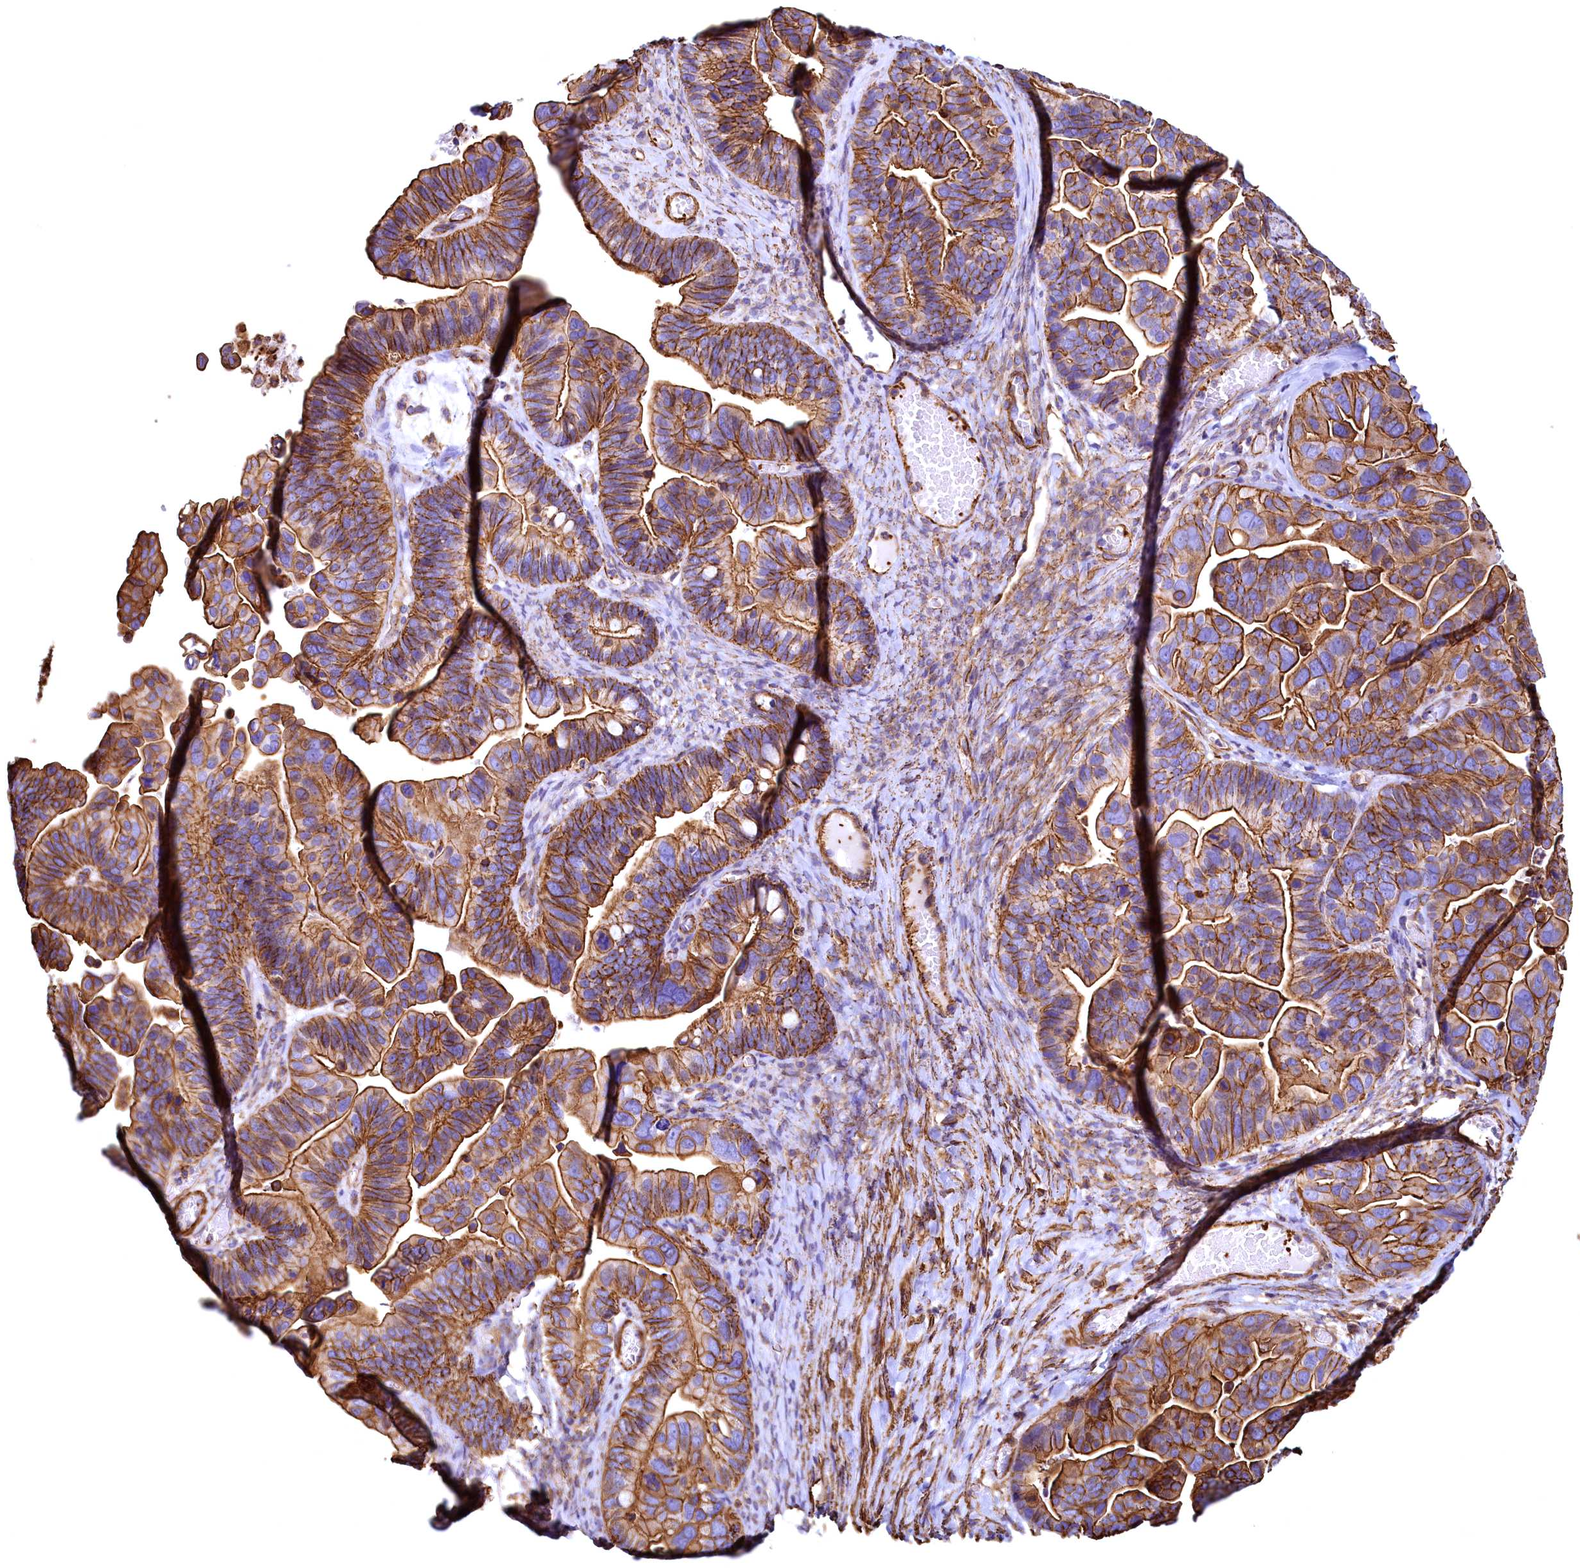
{"staining": {"intensity": "strong", "quantity": ">75%", "location": "cytoplasmic/membranous"}, "tissue": "ovarian cancer", "cell_type": "Tumor cells", "image_type": "cancer", "snomed": [{"axis": "morphology", "description": "Cystadenocarcinoma, serous, NOS"}, {"axis": "topography", "description": "Ovary"}], "caption": "DAB (3,3'-diaminobenzidine) immunohistochemical staining of serous cystadenocarcinoma (ovarian) displays strong cytoplasmic/membranous protein staining in approximately >75% of tumor cells.", "gene": "THBS1", "patient": {"sex": "female", "age": 56}}